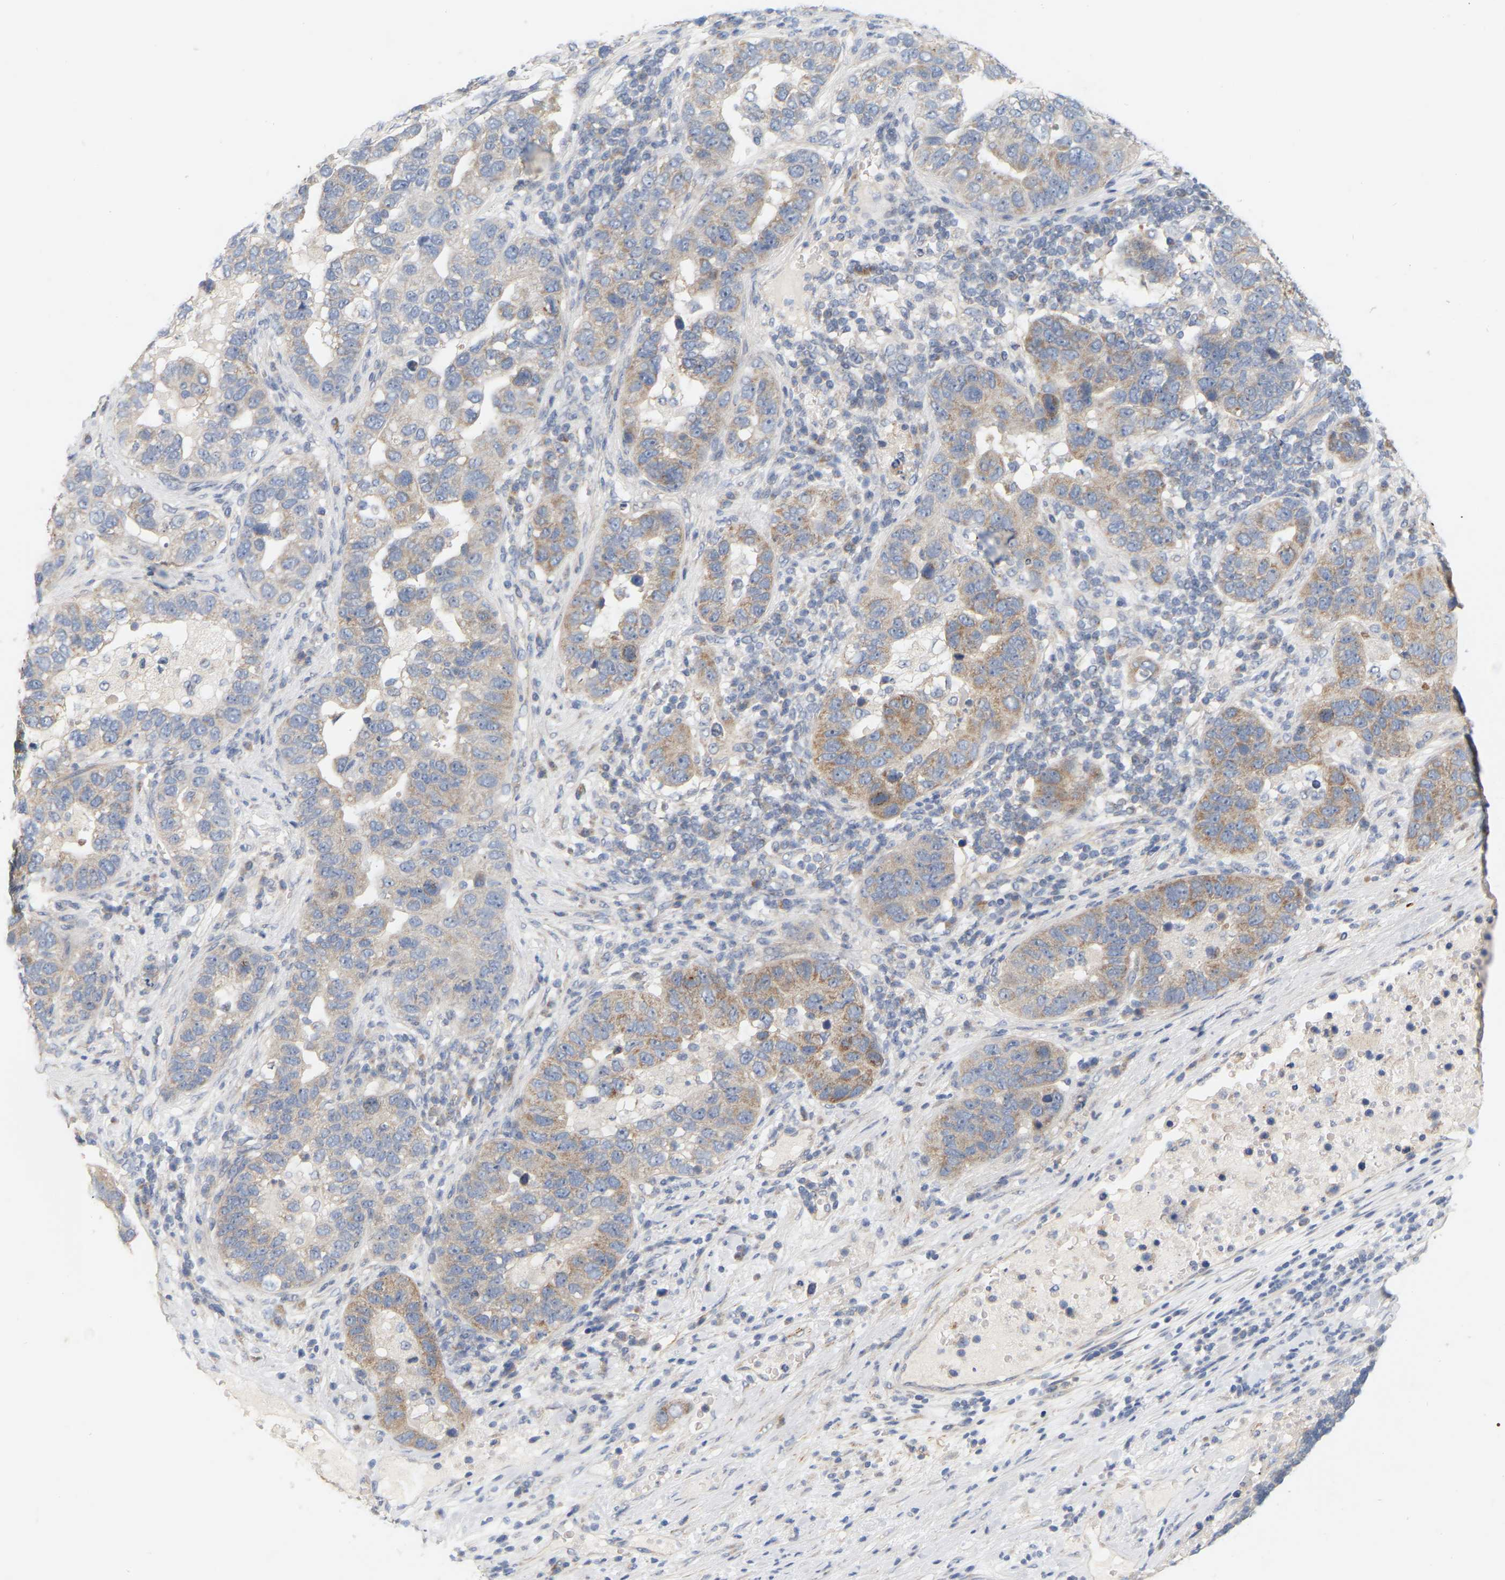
{"staining": {"intensity": "moderate", "quantity": ">75%", "location": "cytoplasmic/membranous"}, "tissue": "pancreatic cancer", "cell_type": "Tumor cells", "image_type": "cancer", "snomed": [{"axis": "morphology", "description": "Adenocarcinoma, NOS"}, {"axis": "topography", "description": "Pancreas"}], "caption": "This photomicrograph displays immunohistochemistry staining of human pancreatic adenocarcinoma, with medium moderate cytoplasmic/membranous expression in about >75% of tumor cells.", "gene": "MINDY4", "patient": {"sex": "female", "age": 61}}